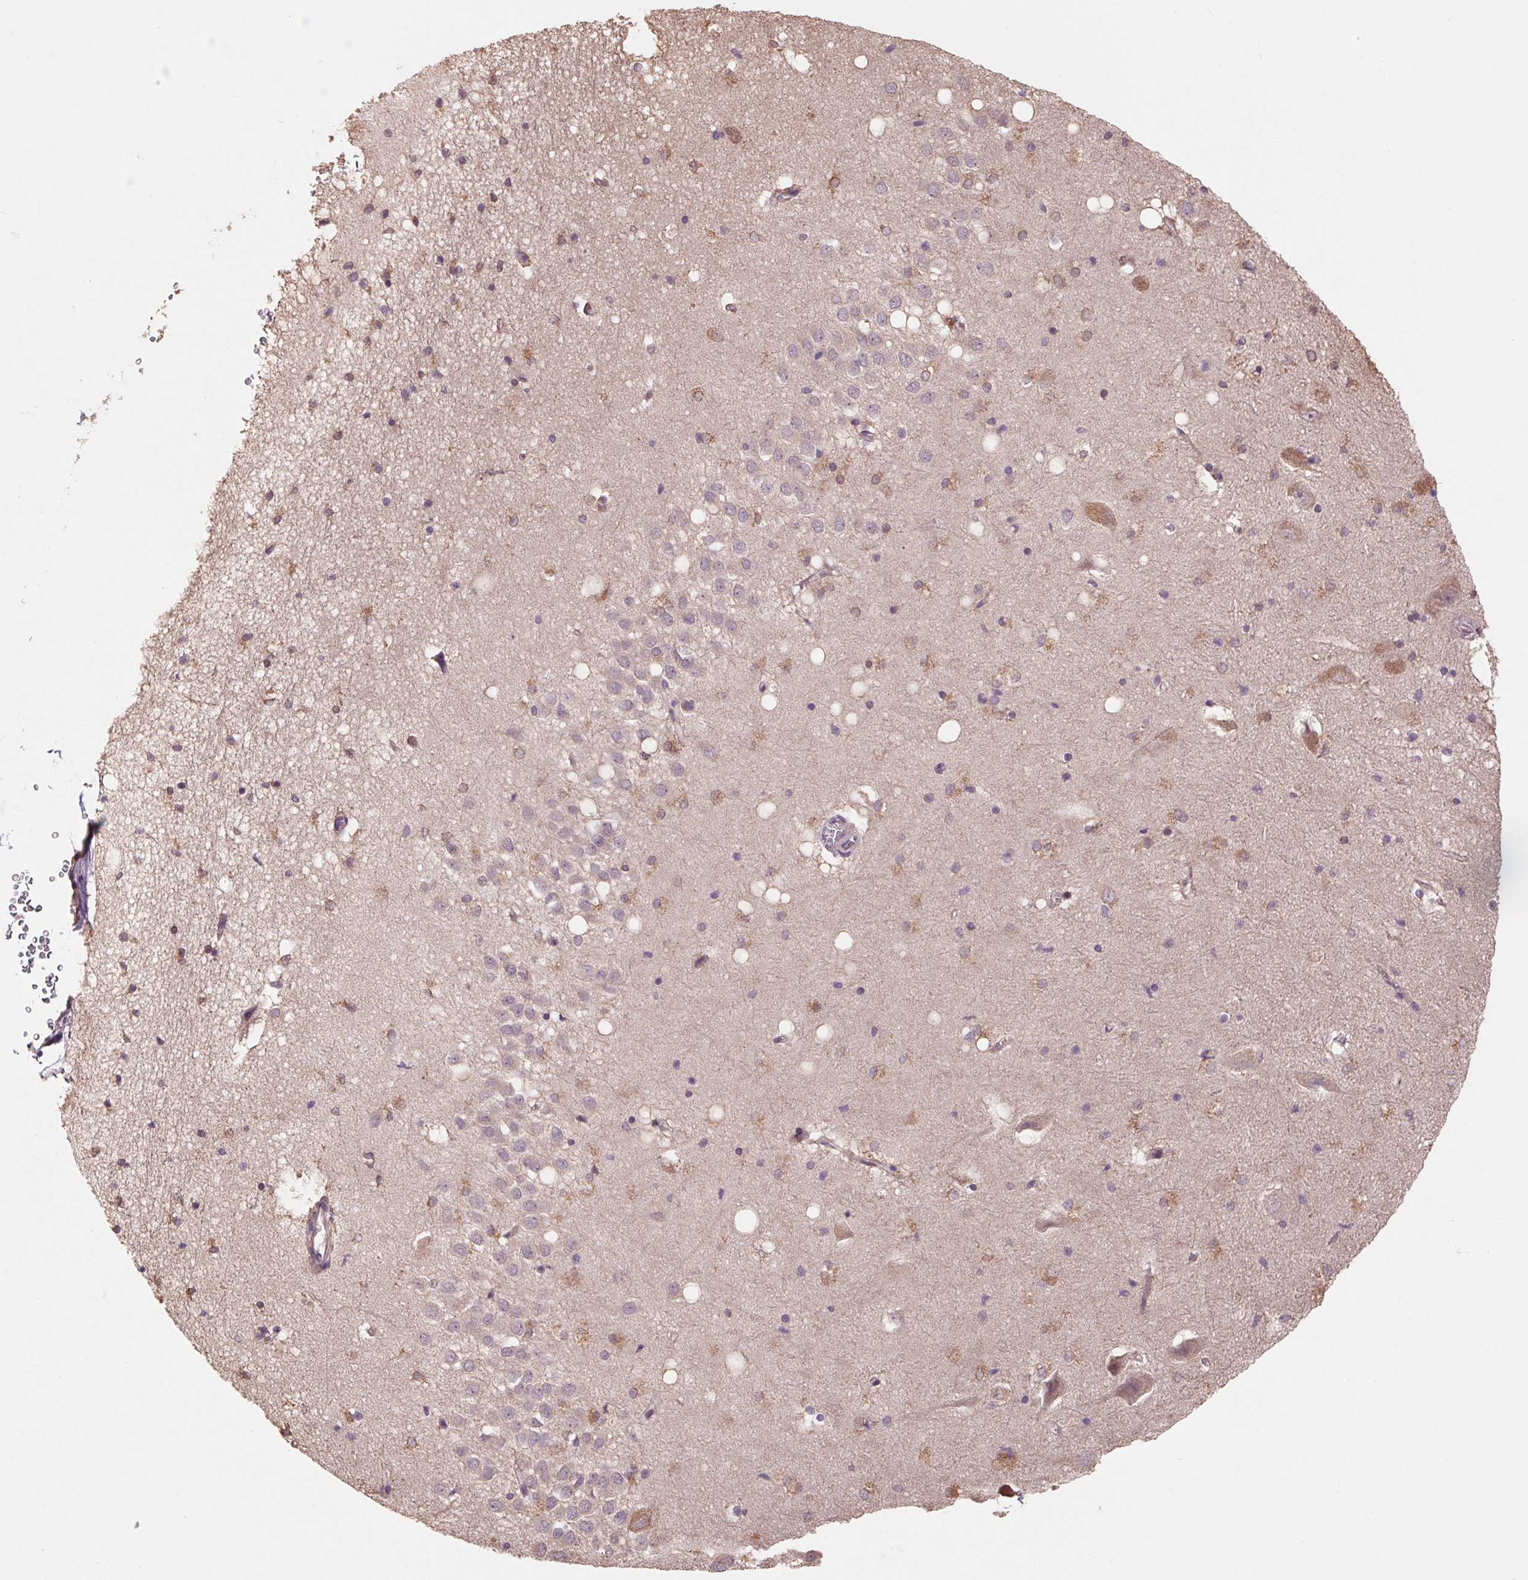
{"staining": {"intensity": "weak", "quantity": "<25%", "location": "cytoplasmic/membranous"}, "tissue": "hippocampus", "cell_type": "Glial cells", "image_type": "normal", "snomed": [{"axis": "morphology", "description": "Normal tissue, NOS"}, {"axis": "topography", "description": "Hippocampus"}], "caption": "DAB (3,3'-diaminobenzidine) immunohistochemical staining of normal human hippocampus displays no significant positivity in glial cells. The staining is performed using DAB brown chromogen with nuclei counter-stained in using hematoxylin.", "gene": "CUTA", "patient": {"sex": "male", "age": 58}}